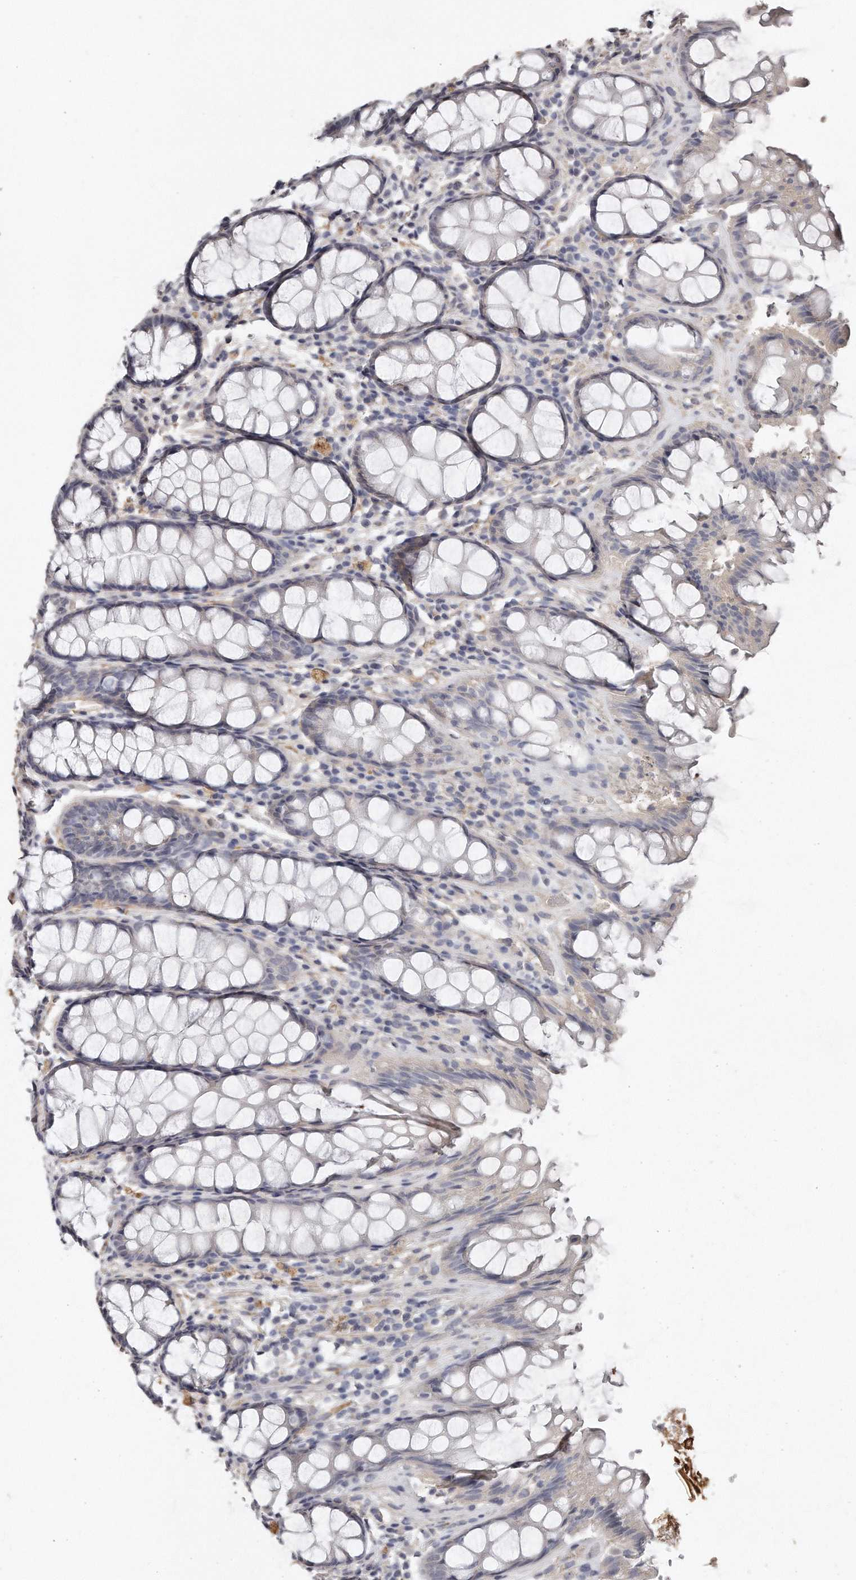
{"staining": {"intensity": "negative", "quantity": "none", "location": "none"}, "tissue": "rectum", "cell_type": "Glandular cells", "image_type": "normal", "snomed": [{"axis": "morphology", "description": "Normal tissue, NOS"}, {"axis": "topography", "description": "Rectum"}], "caption": "DAB immunohistochemical staining of benign human rectum reveals no significant positivity in glandular cells. (Immunohistochemistry, brightfield microscopy, high magnification).", "gene": "LMOD1", "patient": {"sex": "male", "age": 64}}